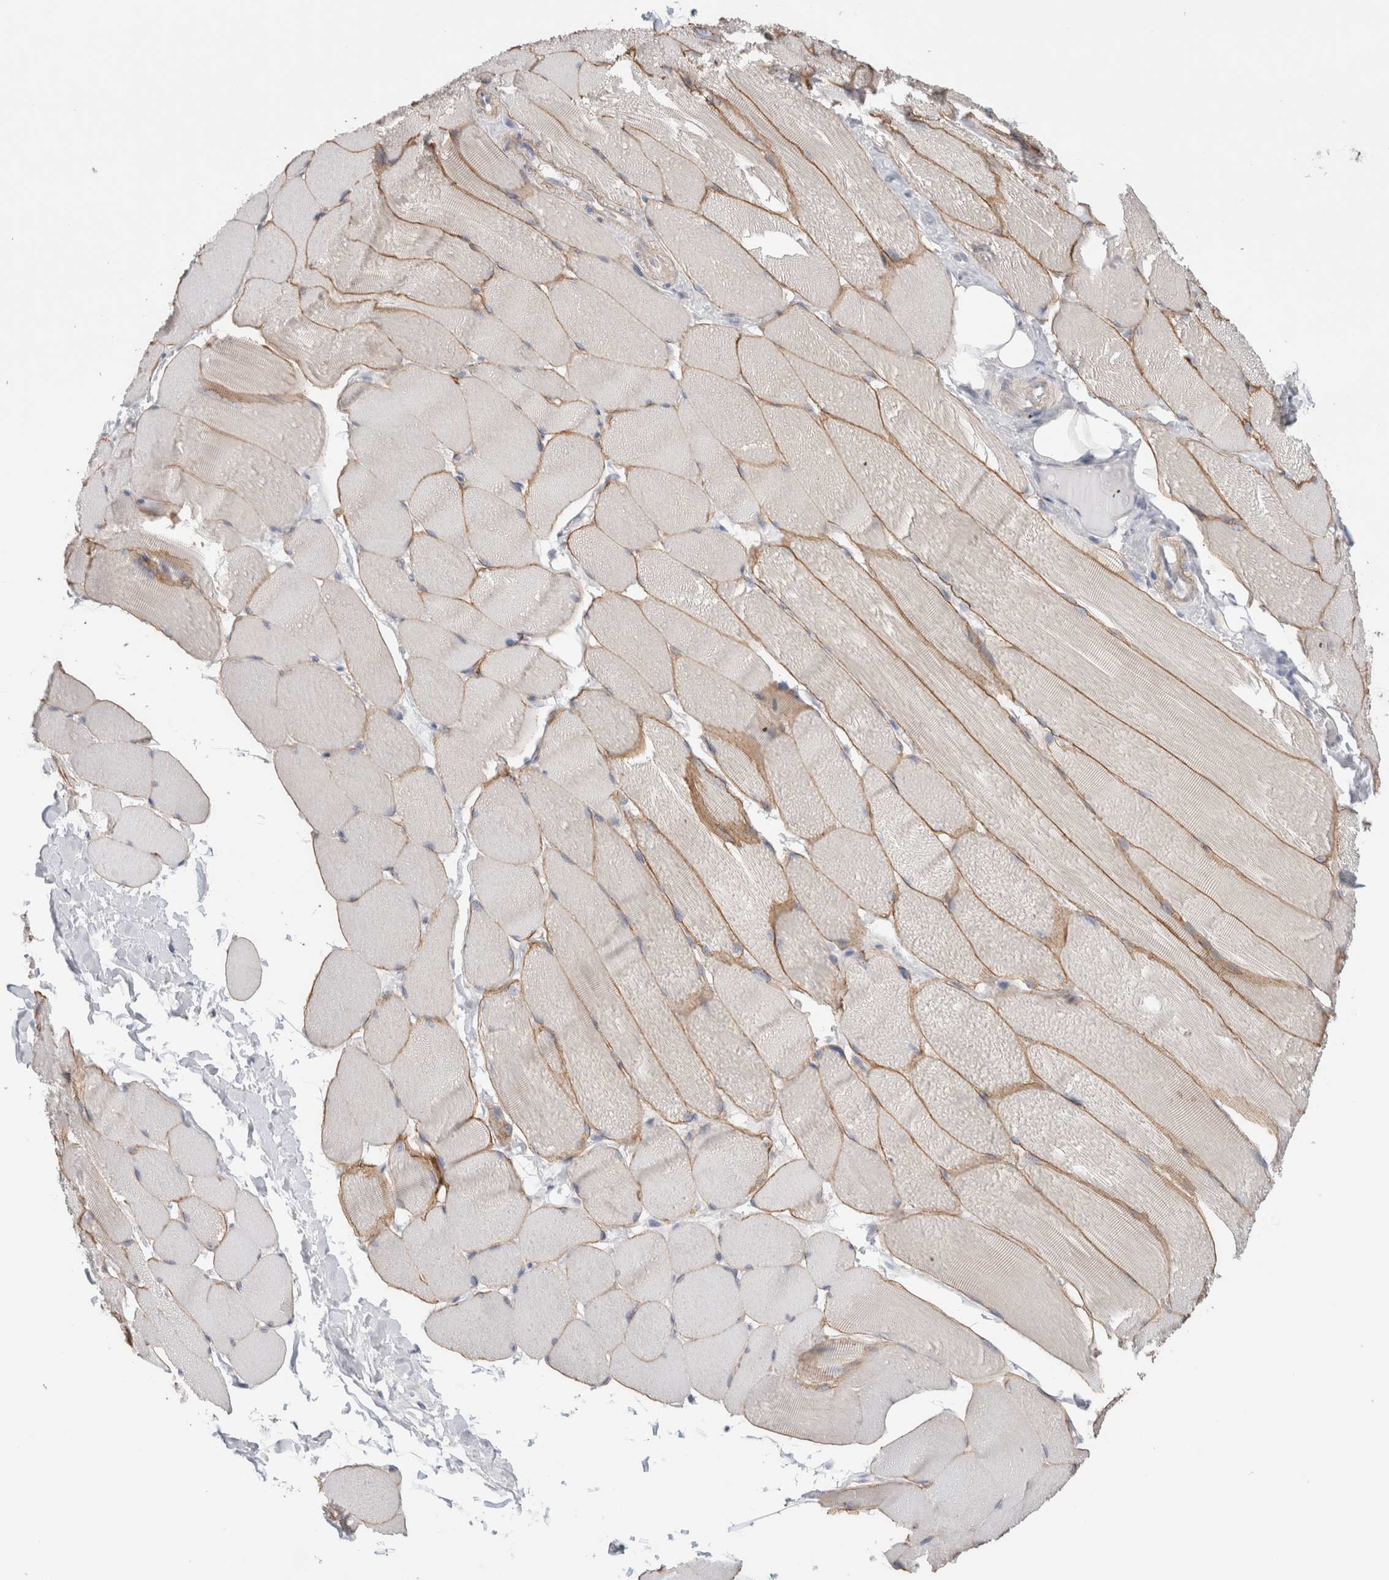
{"staining": {"intensity": "moderate", "quantity": "25%-75%", "location": "cytoplasmic/membranous"}, "tissue": "skeletal muscle", "cell_type": "Myocytes", "image_type": "normal", "snomed": [{"axis": "morphology", "description": "Normal tissue, NOS"}, {"axis": "topography", "description": "Skin"}, {"axis": "topography", "description": "Skeletal muscle"}], "caption": "DAB (3,3'-diaminobenzidine) immunohistochemical staining of benign skeletal muscle demonstrates moderate cytoplasmic/membranous protein positivity in about 25%-75% of myocytes. Using DAB (3,3'-diaminobenzidine) (brown) and hematoxylin (blue) stains, captured at high magnification using brightfield microscopy.", "gene": "DMD", "patient": {"sex": "male", "age": 83}}